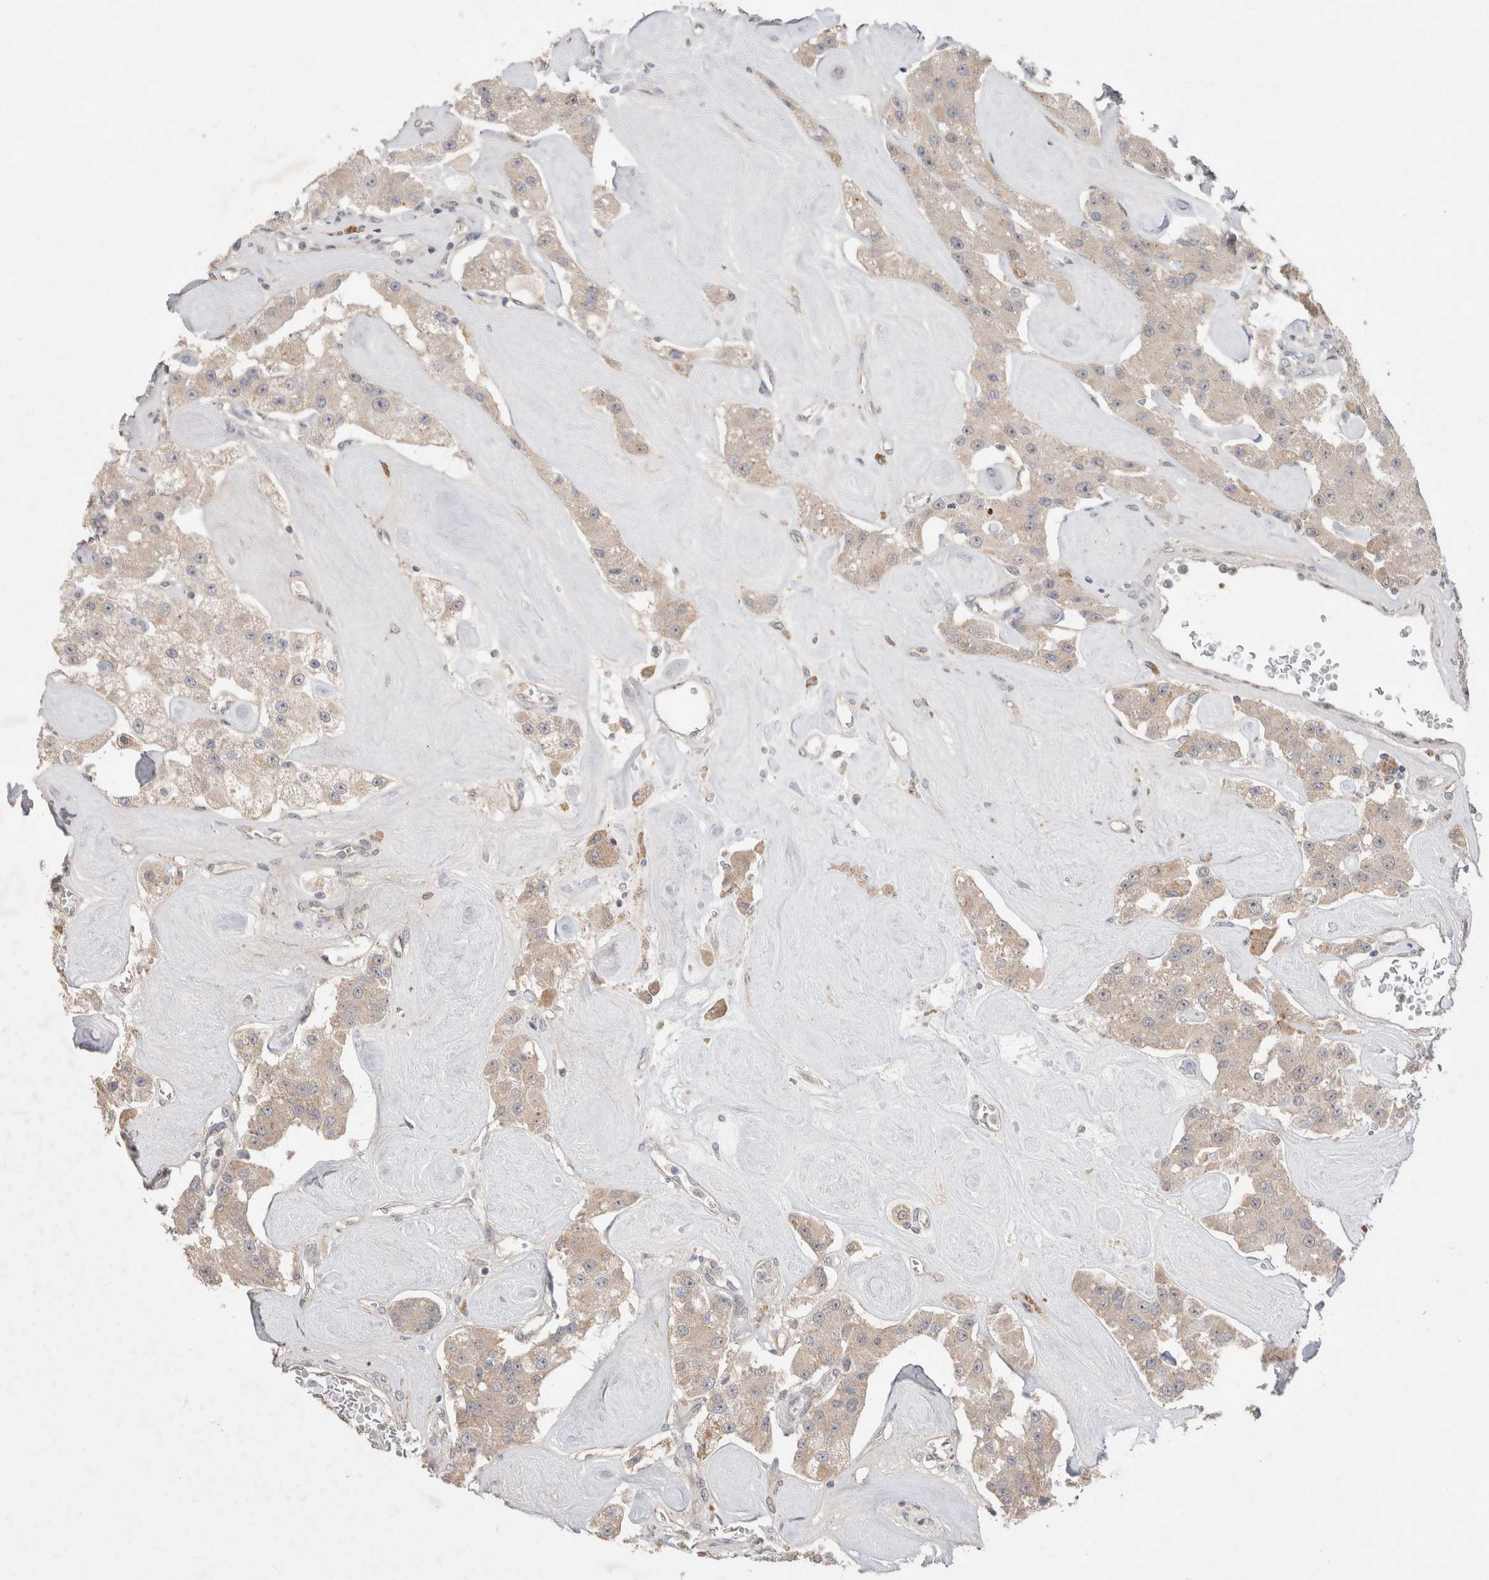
{"staining": {"intensity": "weak", "quantity": ">75%", "location": "cytoplasmic/membranous"}, "tissue": "carcinoid", "cell_type": "Tumor cells", "image_type": "cancer", "snomed": [{"axis": "morphology", "description": "Carcinoid, malignant, NOS"}, {"axis": "topography", "description": "Pancreas"}], "caption": "Weak cytoplasmic/membranous expression is appreciated in approximately >75% of tumor cells in malignant carcinoid.", "gene": "SLC29A1", "patient": {"sex": "male", "age": 41}}